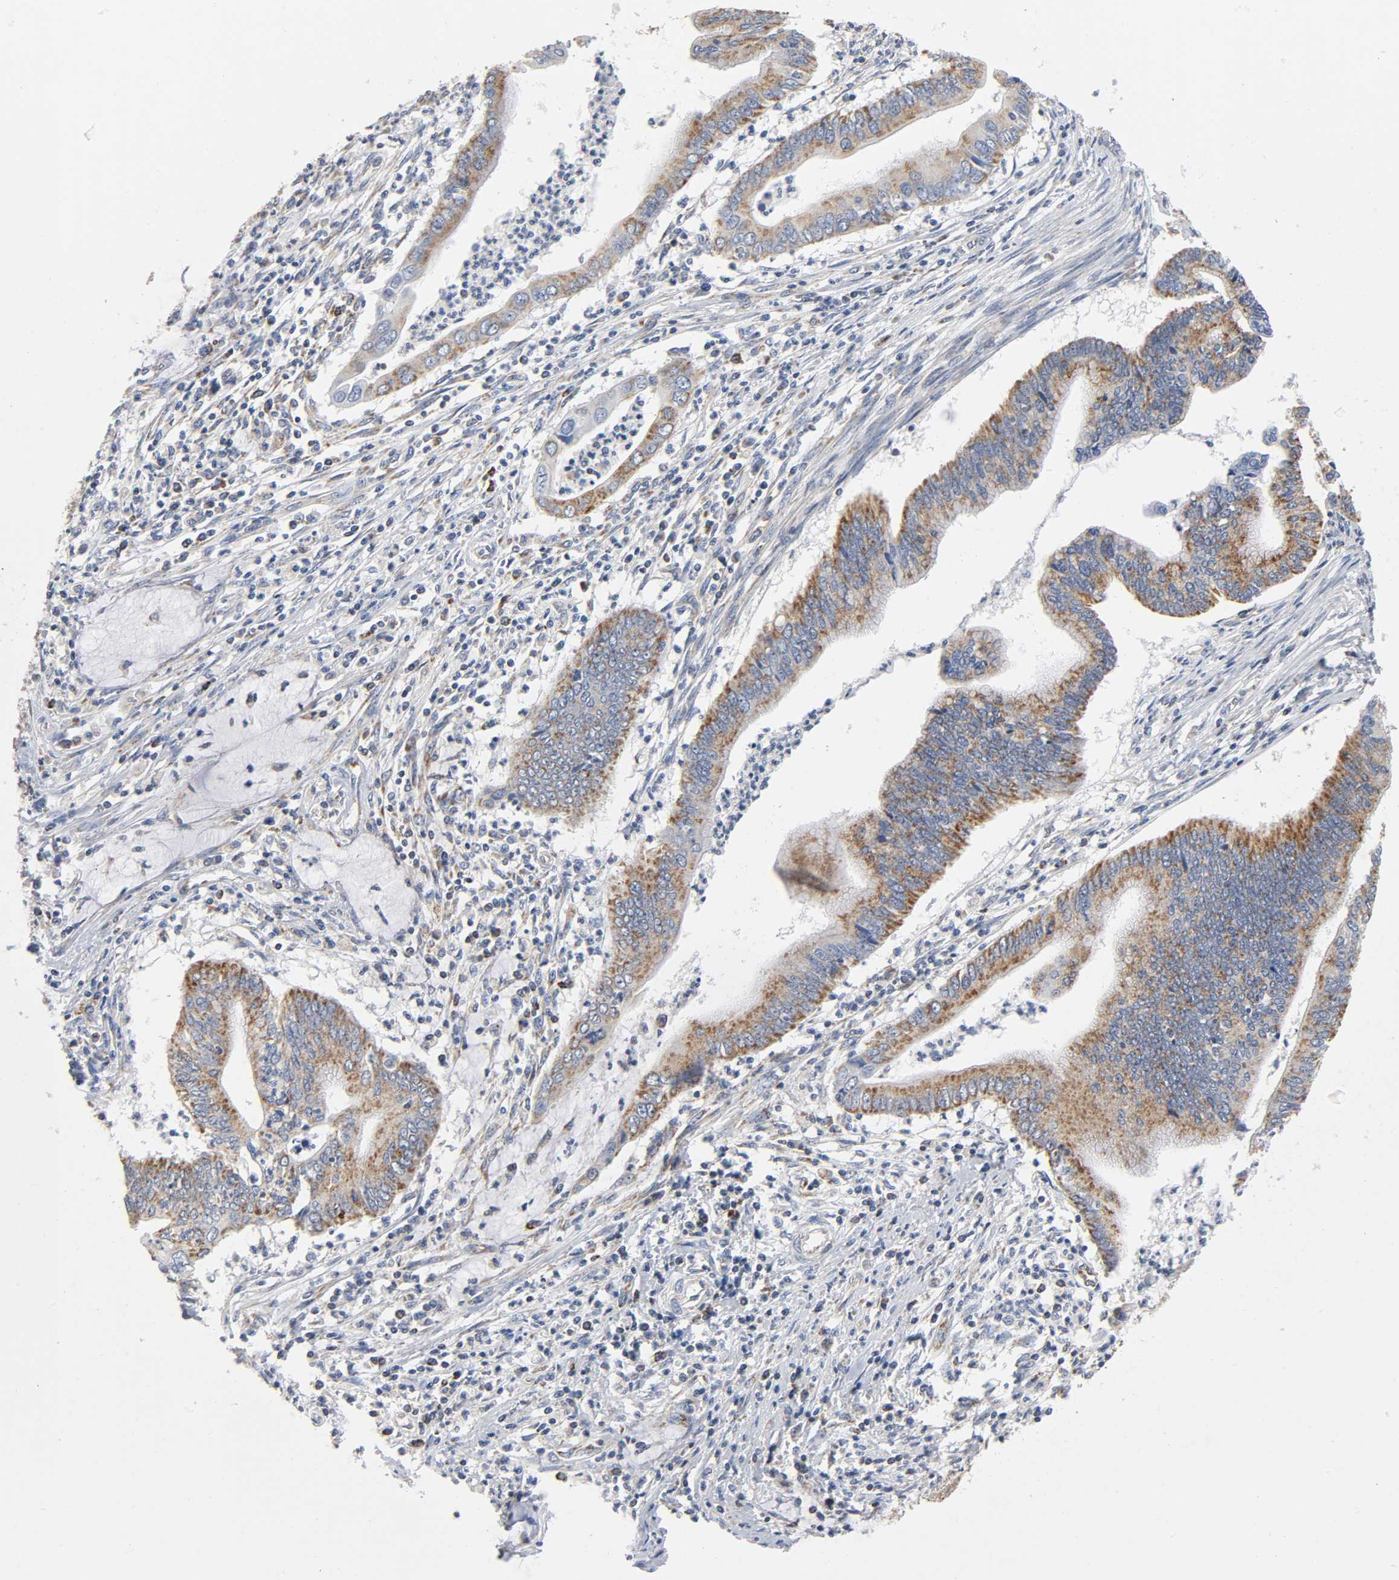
{"staining": {"intensity": "strong", "quantity": ">75%", "location": "cytoplasmic/membranous"}, "tissue": "cervical cancer", "cell_type": "Tumor cells", "image_type": "cancer", "snomed": [{"axis": "morphology", "description": "Adenocarcinoma, NOS"}, {"axis": "topography", "description": "Cervix"}], "caption": "There is high levels of strong cytoplasmic/membranous staining in tumor cells of cervical cancer, as demonstrated by immunohistochemical staining (brown color).", "gene": "BAK1", "patient": {"sex": "female", "age": 36}}